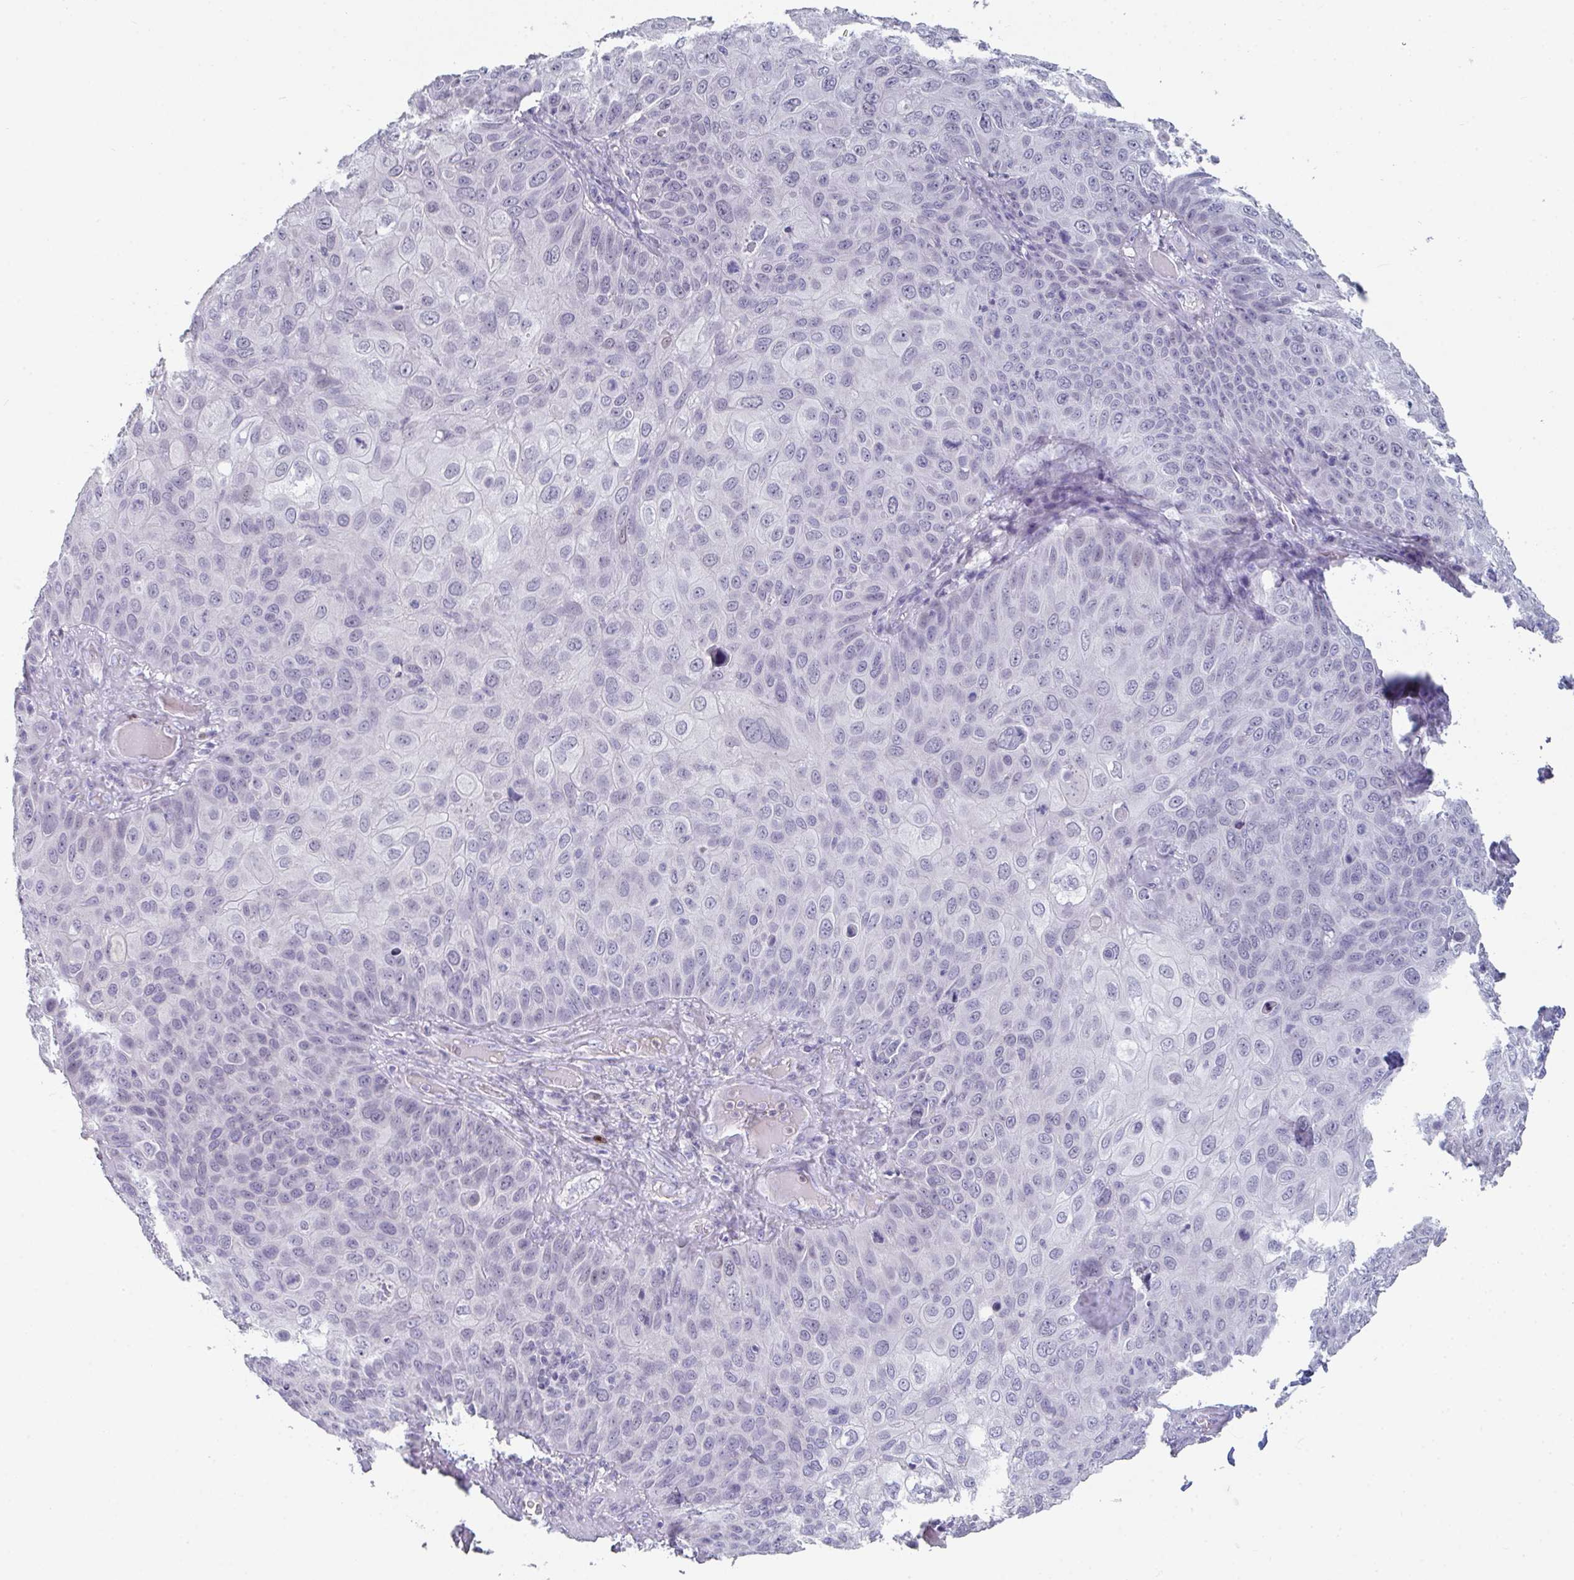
{"staining": {"intensity": "negative", "quantity": "none", "location": "none"}, "tissue": "skin cancer", "cell_type": "Tumor cells", "image_type": "cancer", "snomed": [{"axis": "morphology", "description": "Squamous cell carcinoma, NOS"}, {"axis": "topography", "description": "Skin"}], "caption": "Image shows no significant protein positivity in tumor cells of skin cancer.", "gene": "RUBCN", "patient": {"sex": "male", "age": 87}}